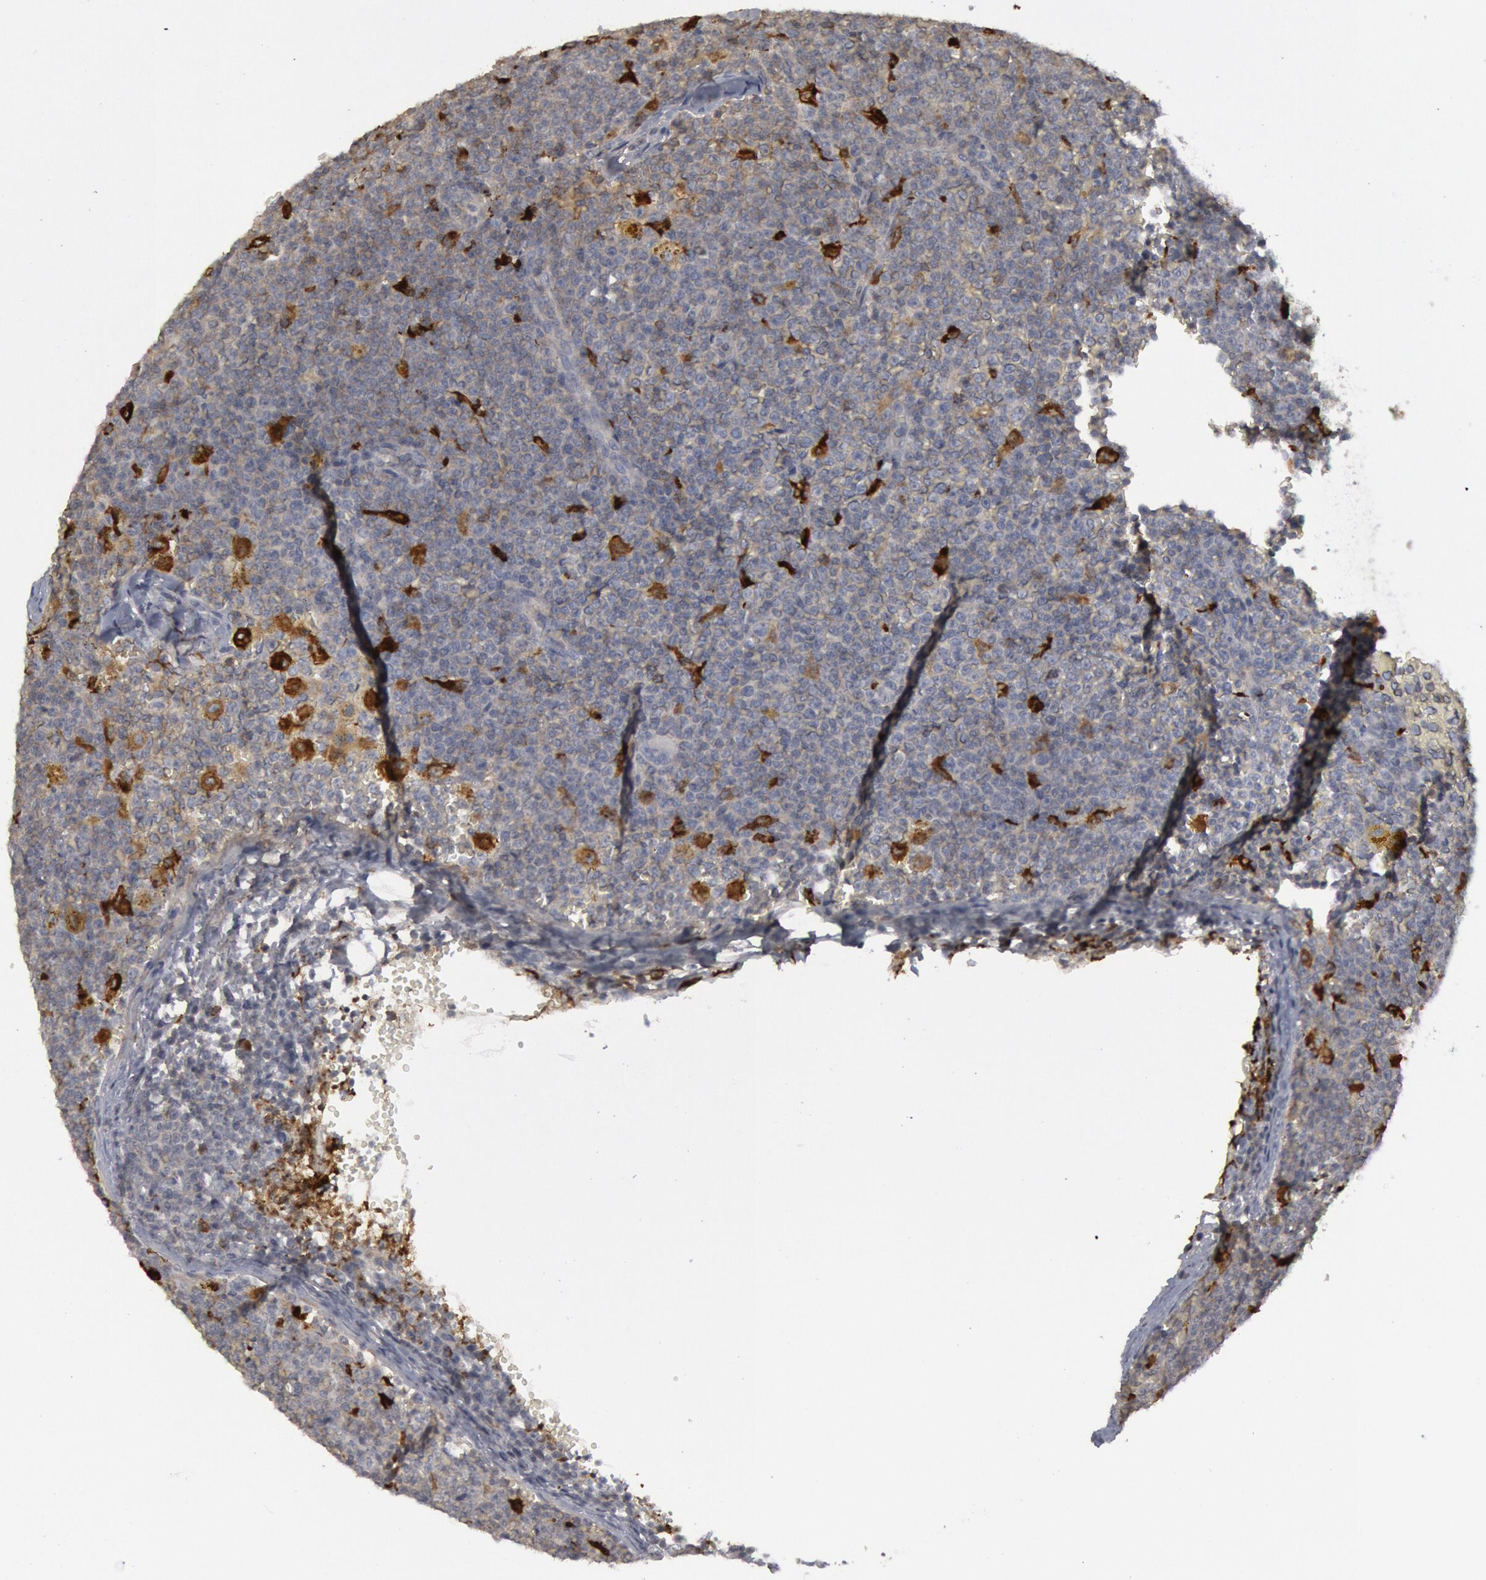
{"staining": {"intensity": "moderate", "quantity": "<25%", "location": "cytoplasmic/membranous"}, "tissue": "lymphoma", "cell_type": "Tumor cells", "image_type": "cancer", "snomed": [{"axis": "morphology", "description": "Malignant lymphoma, non-Hodgkin's type, Low grade"}, {"axis": "topography", "description": "Lymph node"}], "caption": "Lymphoma stained with DAB immunohistochemistry displays low levels of moderate cytoplasmic/membranous expression in about <25% of tumor cells. Immunohistochemistry stains the protein in brown and the nuclei are stained blue.", "gene": "C1QC", "patient": {"sex": "male", "age": 50}}